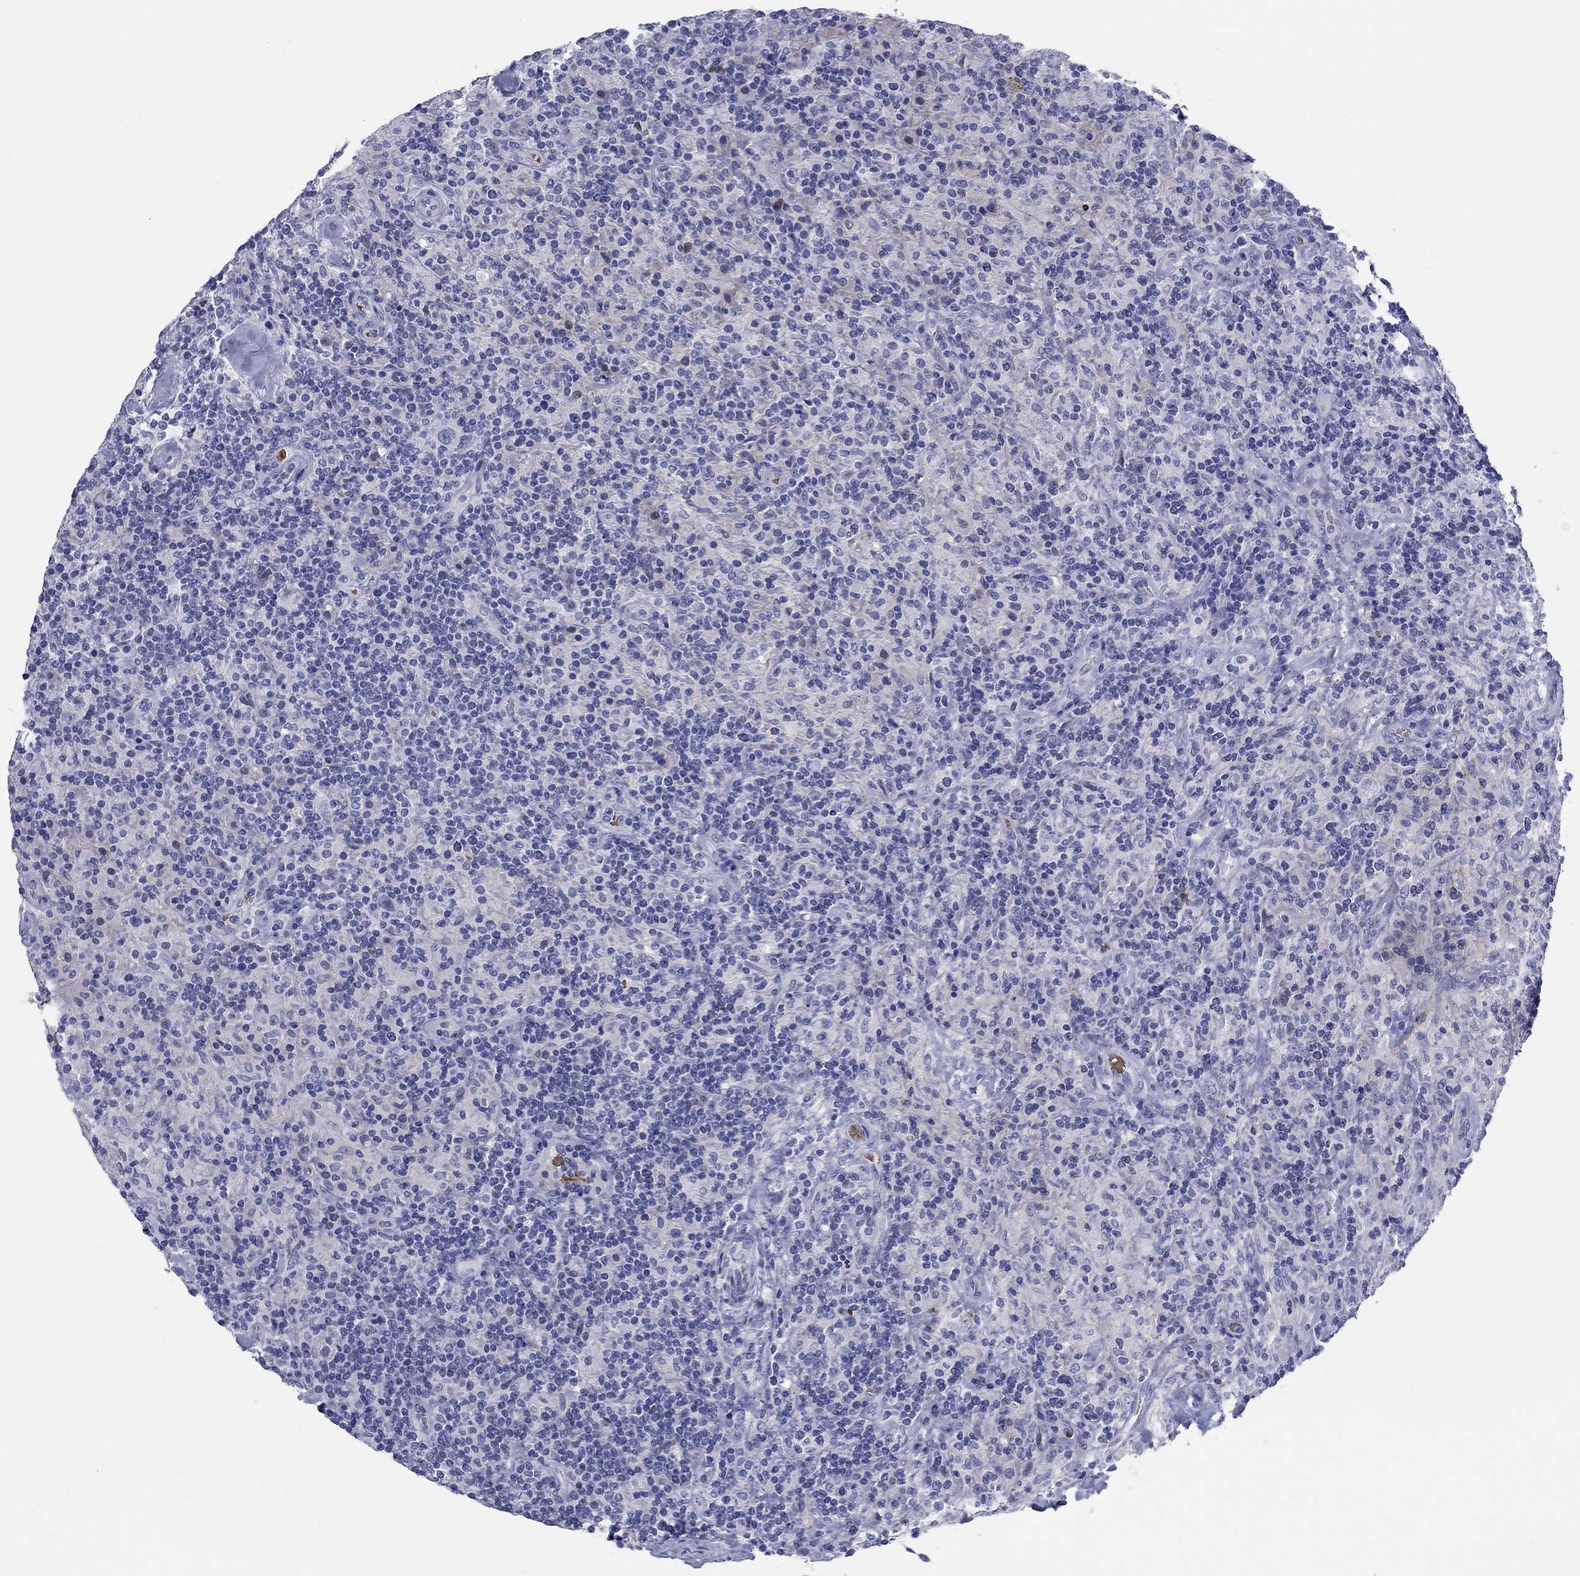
{"staining": {"intensity": "negative", "quantity": "none", "location": "none"}, "tissue": "lymphoma", "cell_type": "Tumor cells", "image_type": "cancer", "snomed": [{"axis": "morphology", "description": "Hodgkin's disease, NOS"}, {"axis": "topography", "description": "Lymph node"}], "caption": "DAB (3,3'-diaminobenzidine) immunohistochemical staining of human Hodgkin's disease displays no significant staining in tumor cells.", "gene": "GPC1", "patient": {"sex": "male", "age": 70}}